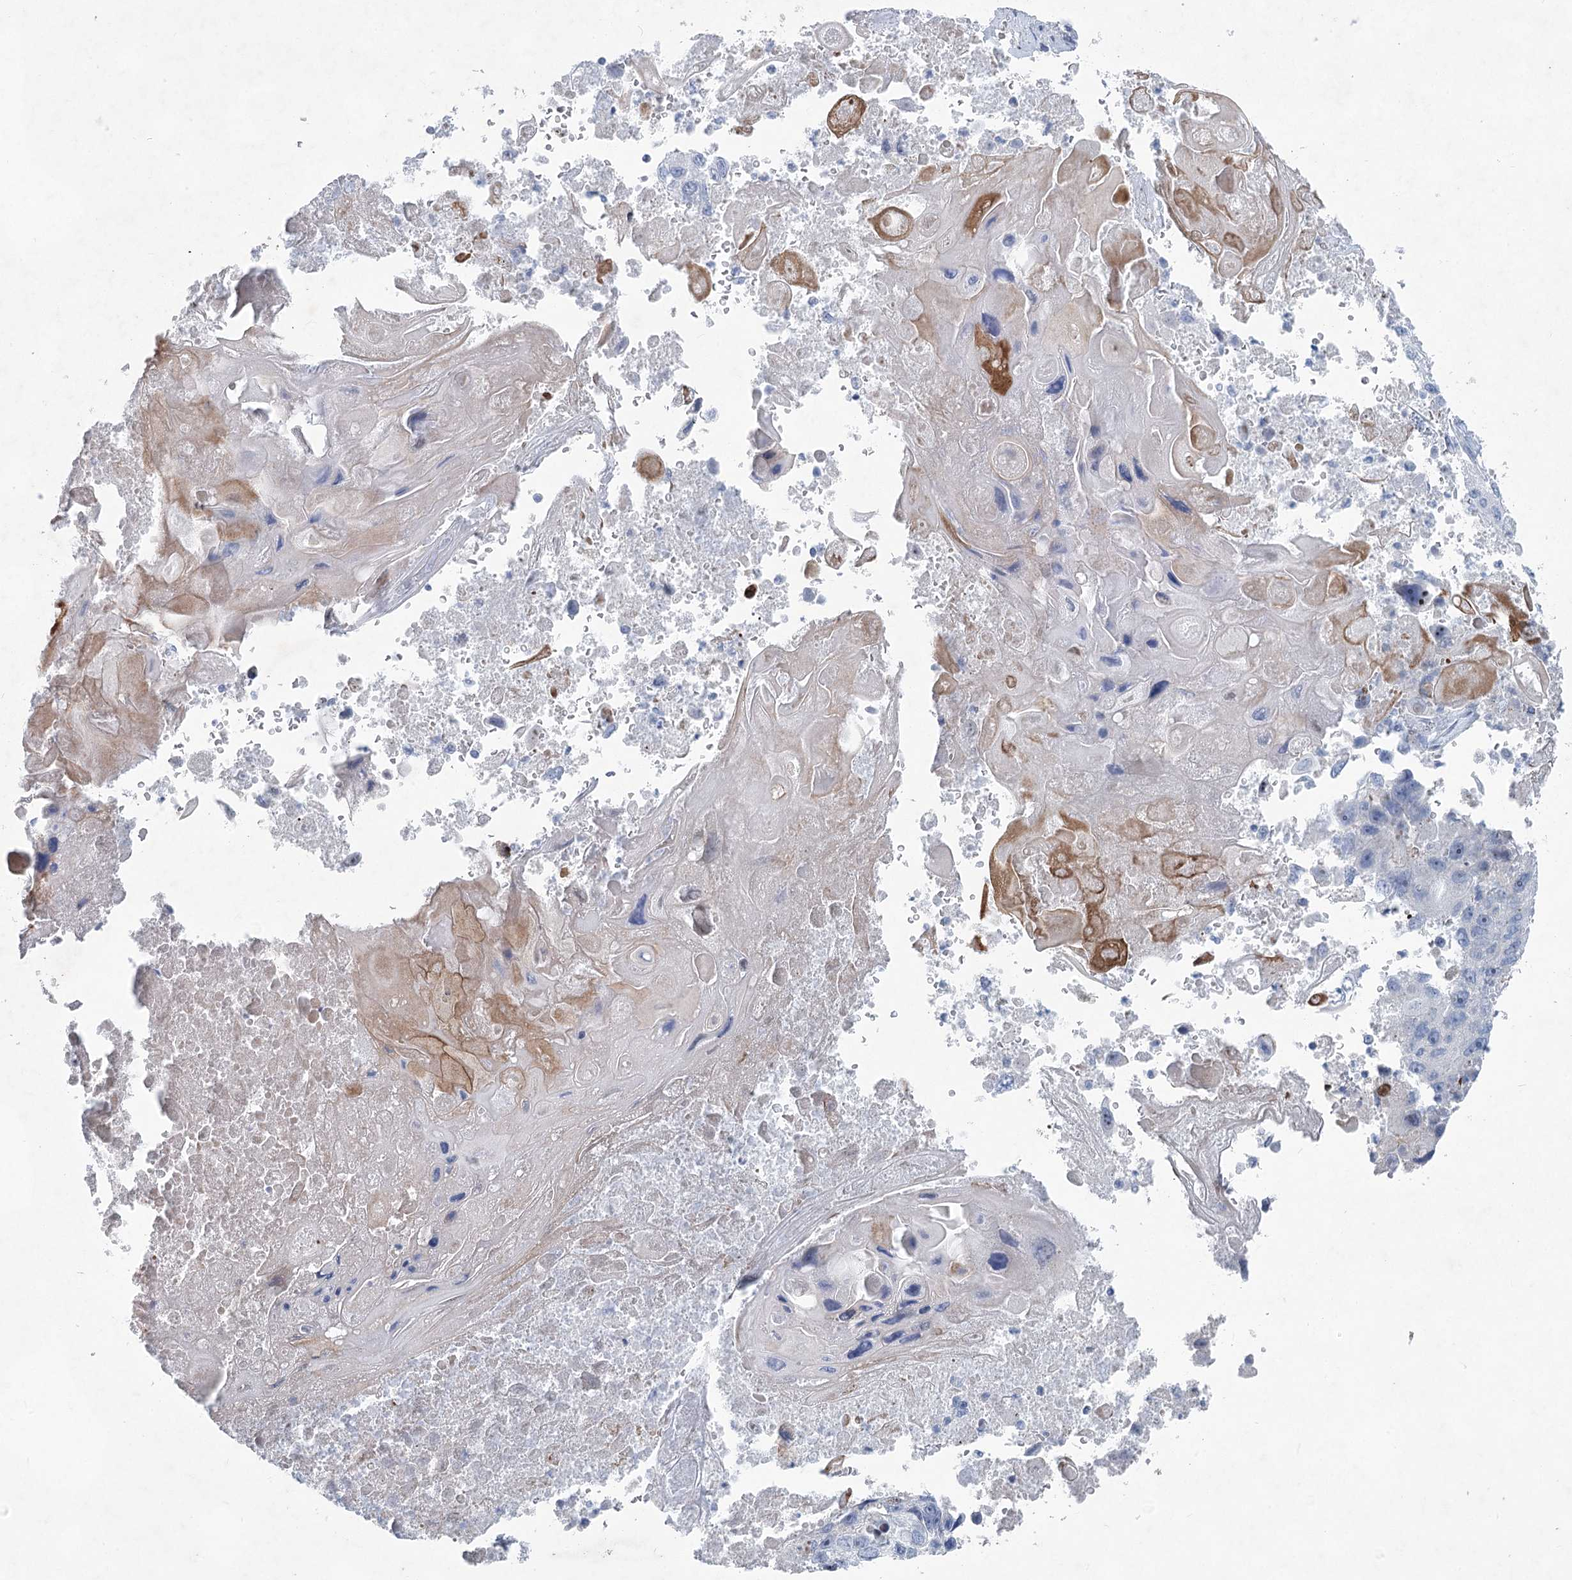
{"staining": {"intensity": "negative", "quantity": "none", "location": "none"}, "tissue": "lung cancer", "cell_type": "Tumor cells", "image_type": "cancer", "snomed": [{"axis": "morphology", "description": "Squamous cell carcinoma, NOS"}, {"axis": "topography", "description": "Lung"}], "caption": "Histopathology image shows no significant protein expression in tumor cells of squamous cell carcinoma (lung). (DAB (3,3'-diaminobenzidine) immunohistochemistry (IHC) with hematoxylin counter stain).", "gene": "WDR74", "patient": {"sex": "male", "age": 61}}